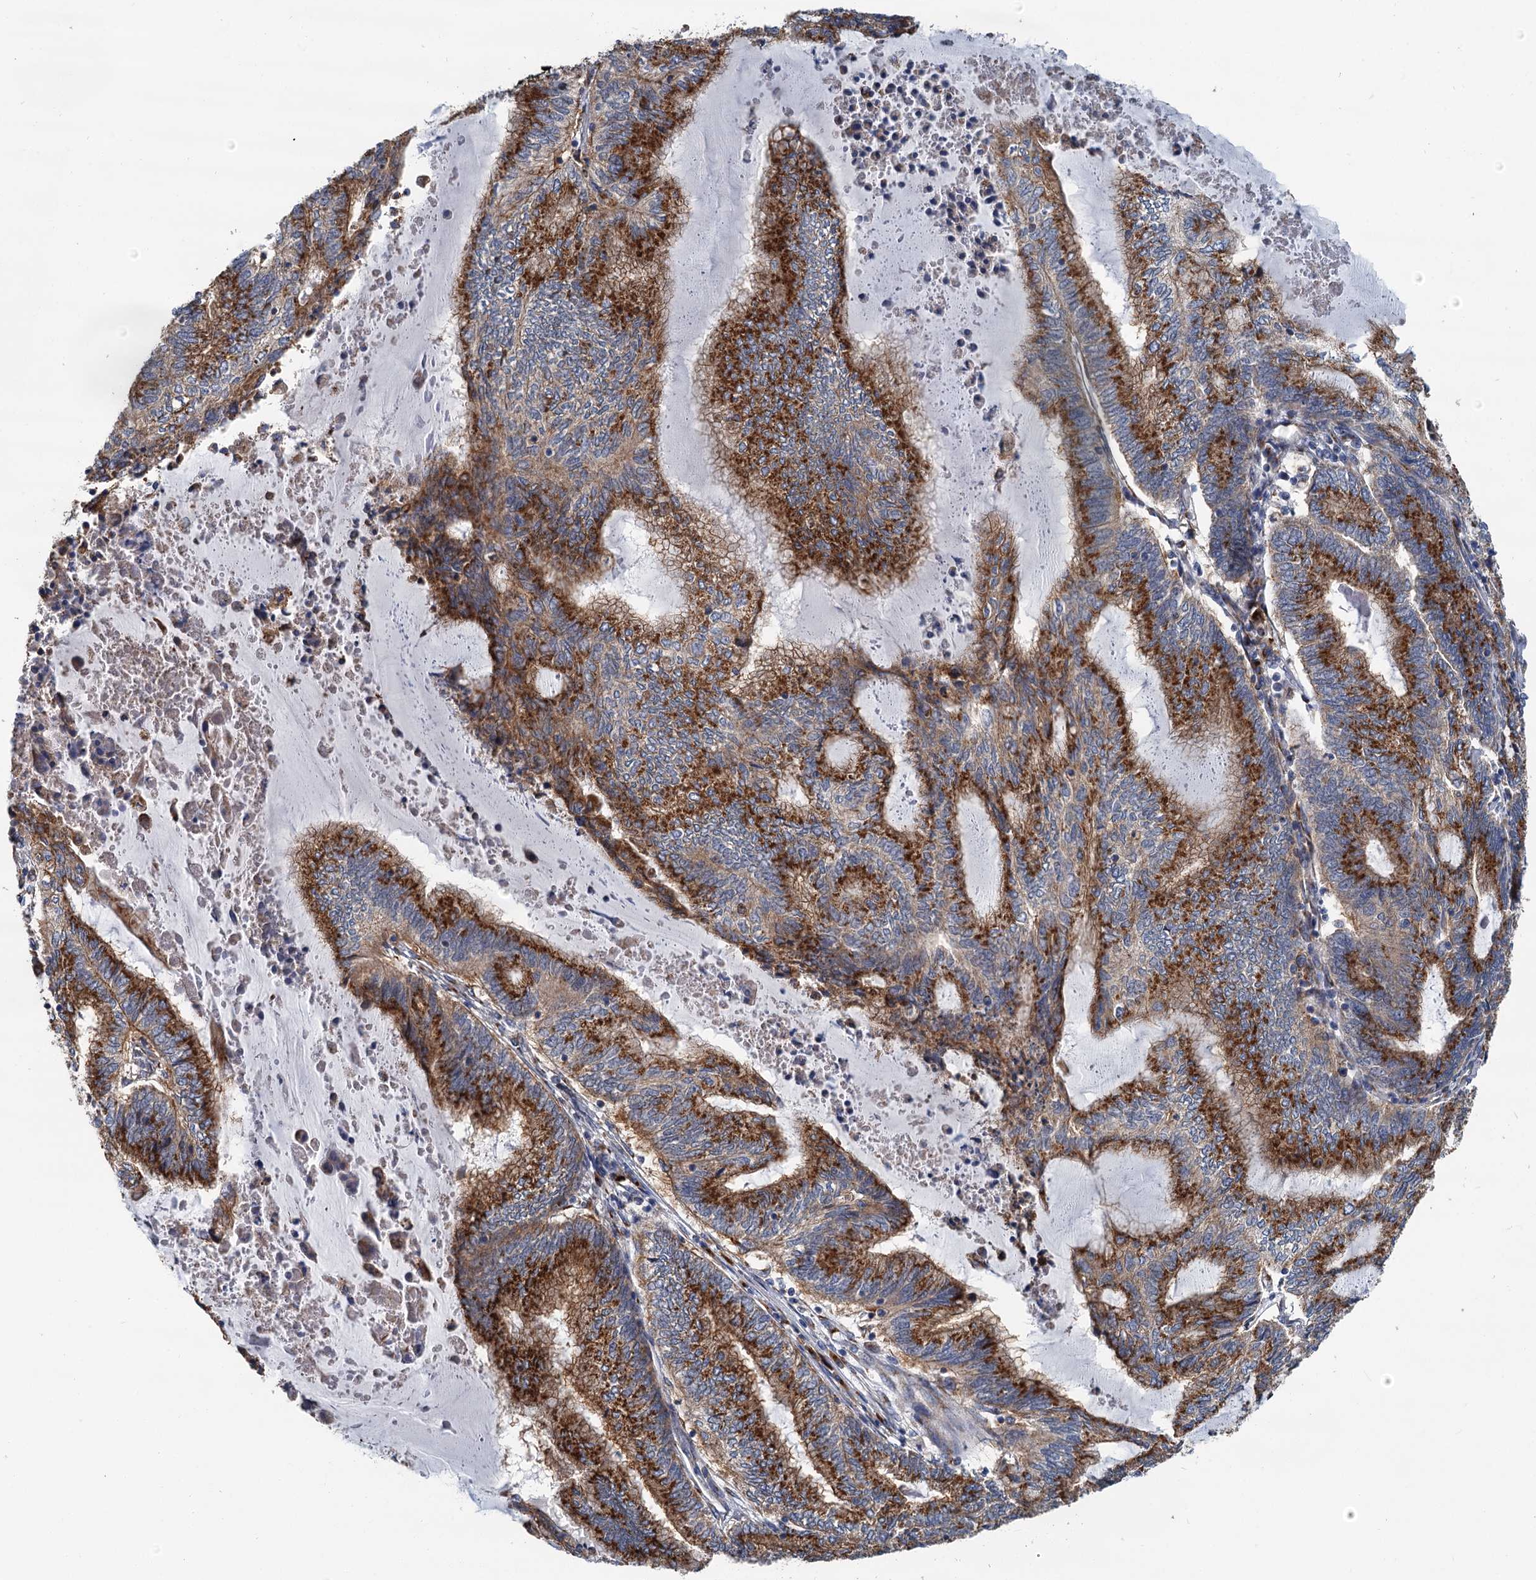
{"staining": {"intensity": "strong", "quantity": ">75%", "location": "cytoplasmic/membranous"}, "tissue": "endometrial cancer", "cell_type": "Tumor cells", "image_type": "cancer", "snomed": [{"axis": "morphology", "description": "Adenocarcinoma, NOS"}, {"axis": "topography", "description": "Uterus"}, {"axis": "topography", "description": "Endometrium"}], "caption": "Endometrial cancer (adenocarcinoma) stained for a protein shows strong cytoplasmic/membranous positivity in tumor cells.", "gene": "BET1L", "patient": {"sex": "female", "age": 70}}